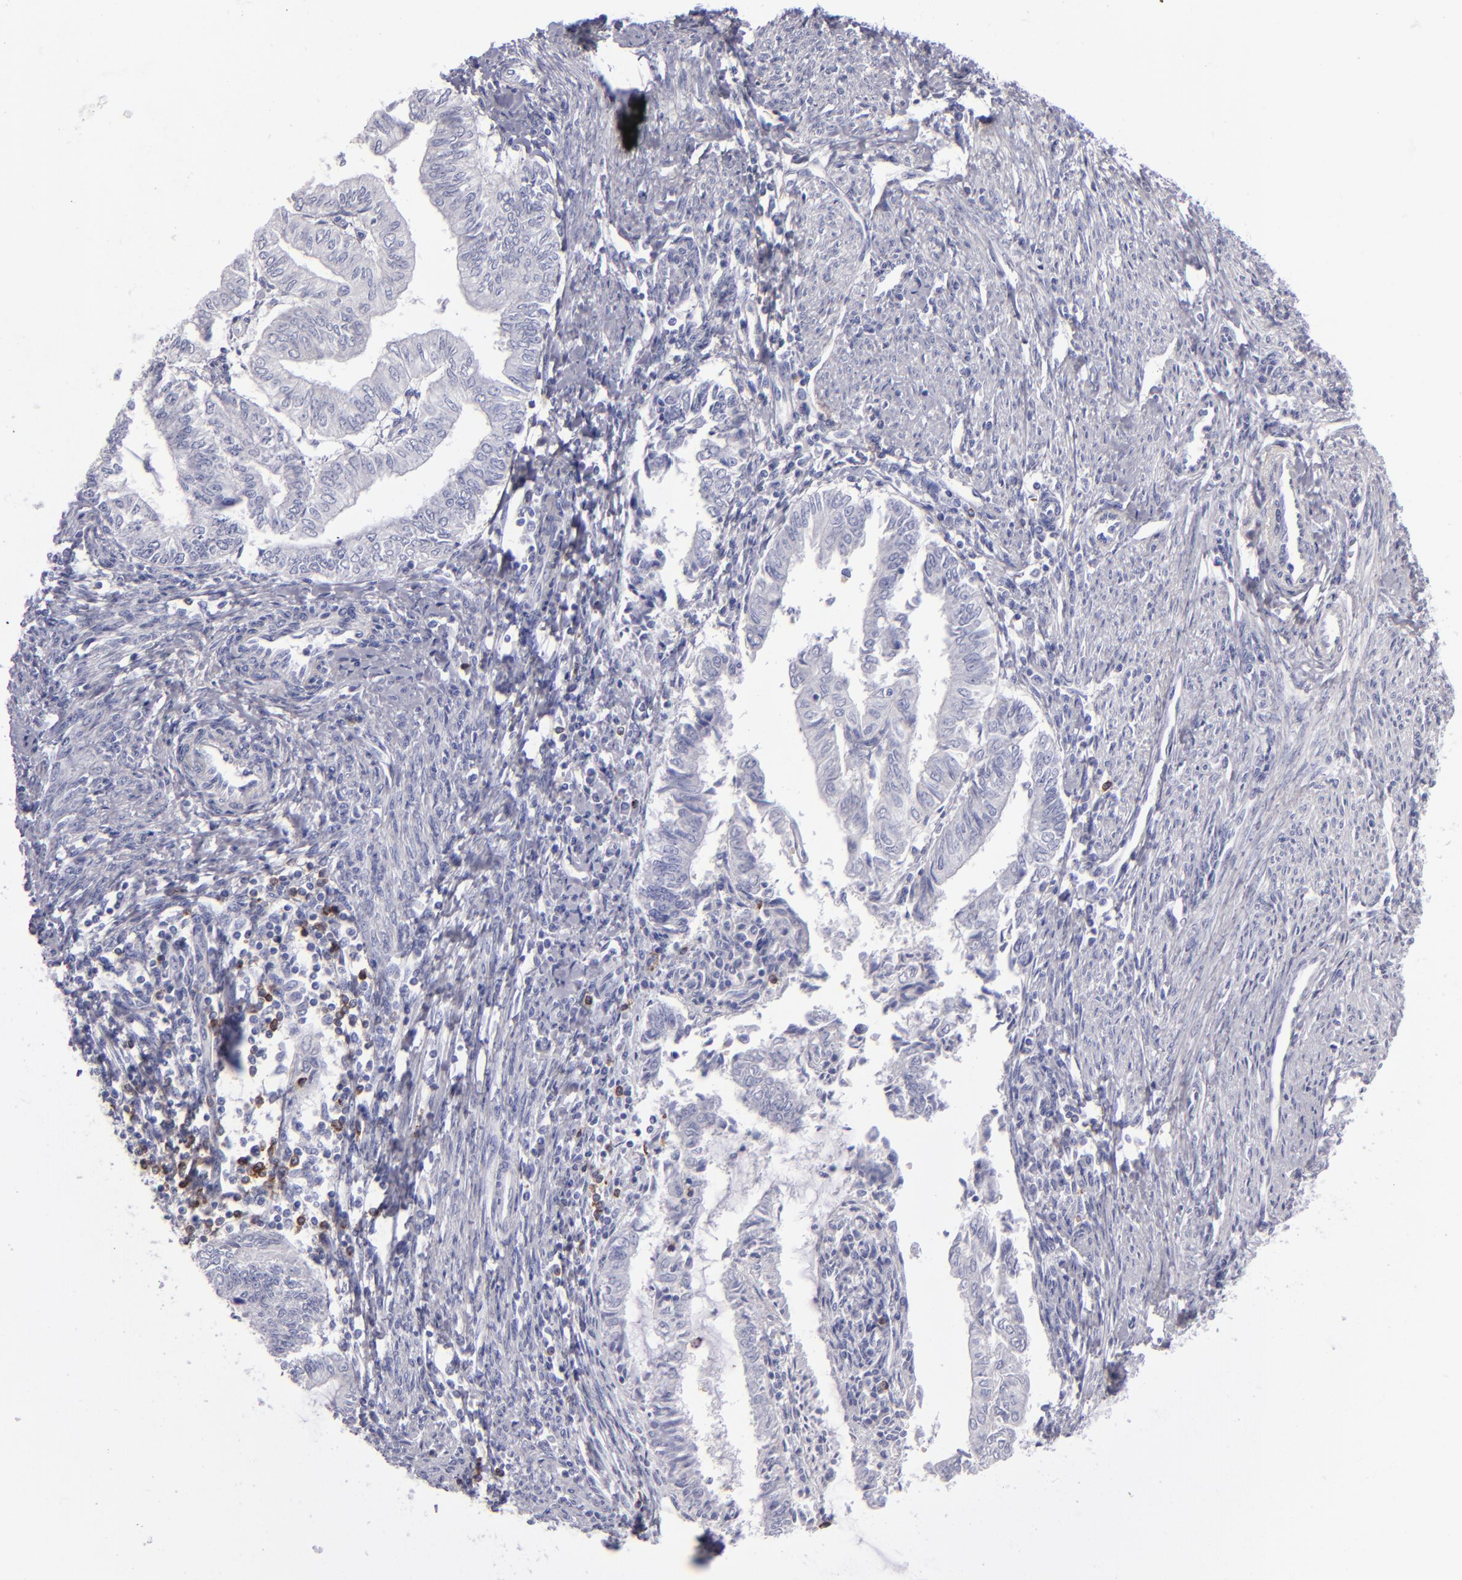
{"staining": {"intensity": "negative", "quantity": "none", "location": "none"}, "tissue": "endometrial cancer", "cell_type": "Tumor cells", "image_type": "cancer", "snomed": [{"axis": "morphology", "description": "Adenocarcinoma, NOS"}, {"axis": "topography", "description": "Endometrium"}], "caption": "High magnification brightfield microscopy of adenocarcinoma (endometrial) stained with DAB (brown) and counterstained with hematoxylin (blue): tumor cells show no significant expression.", "gene": "CD22", "patient": {"sex": "female", "age": 66}}